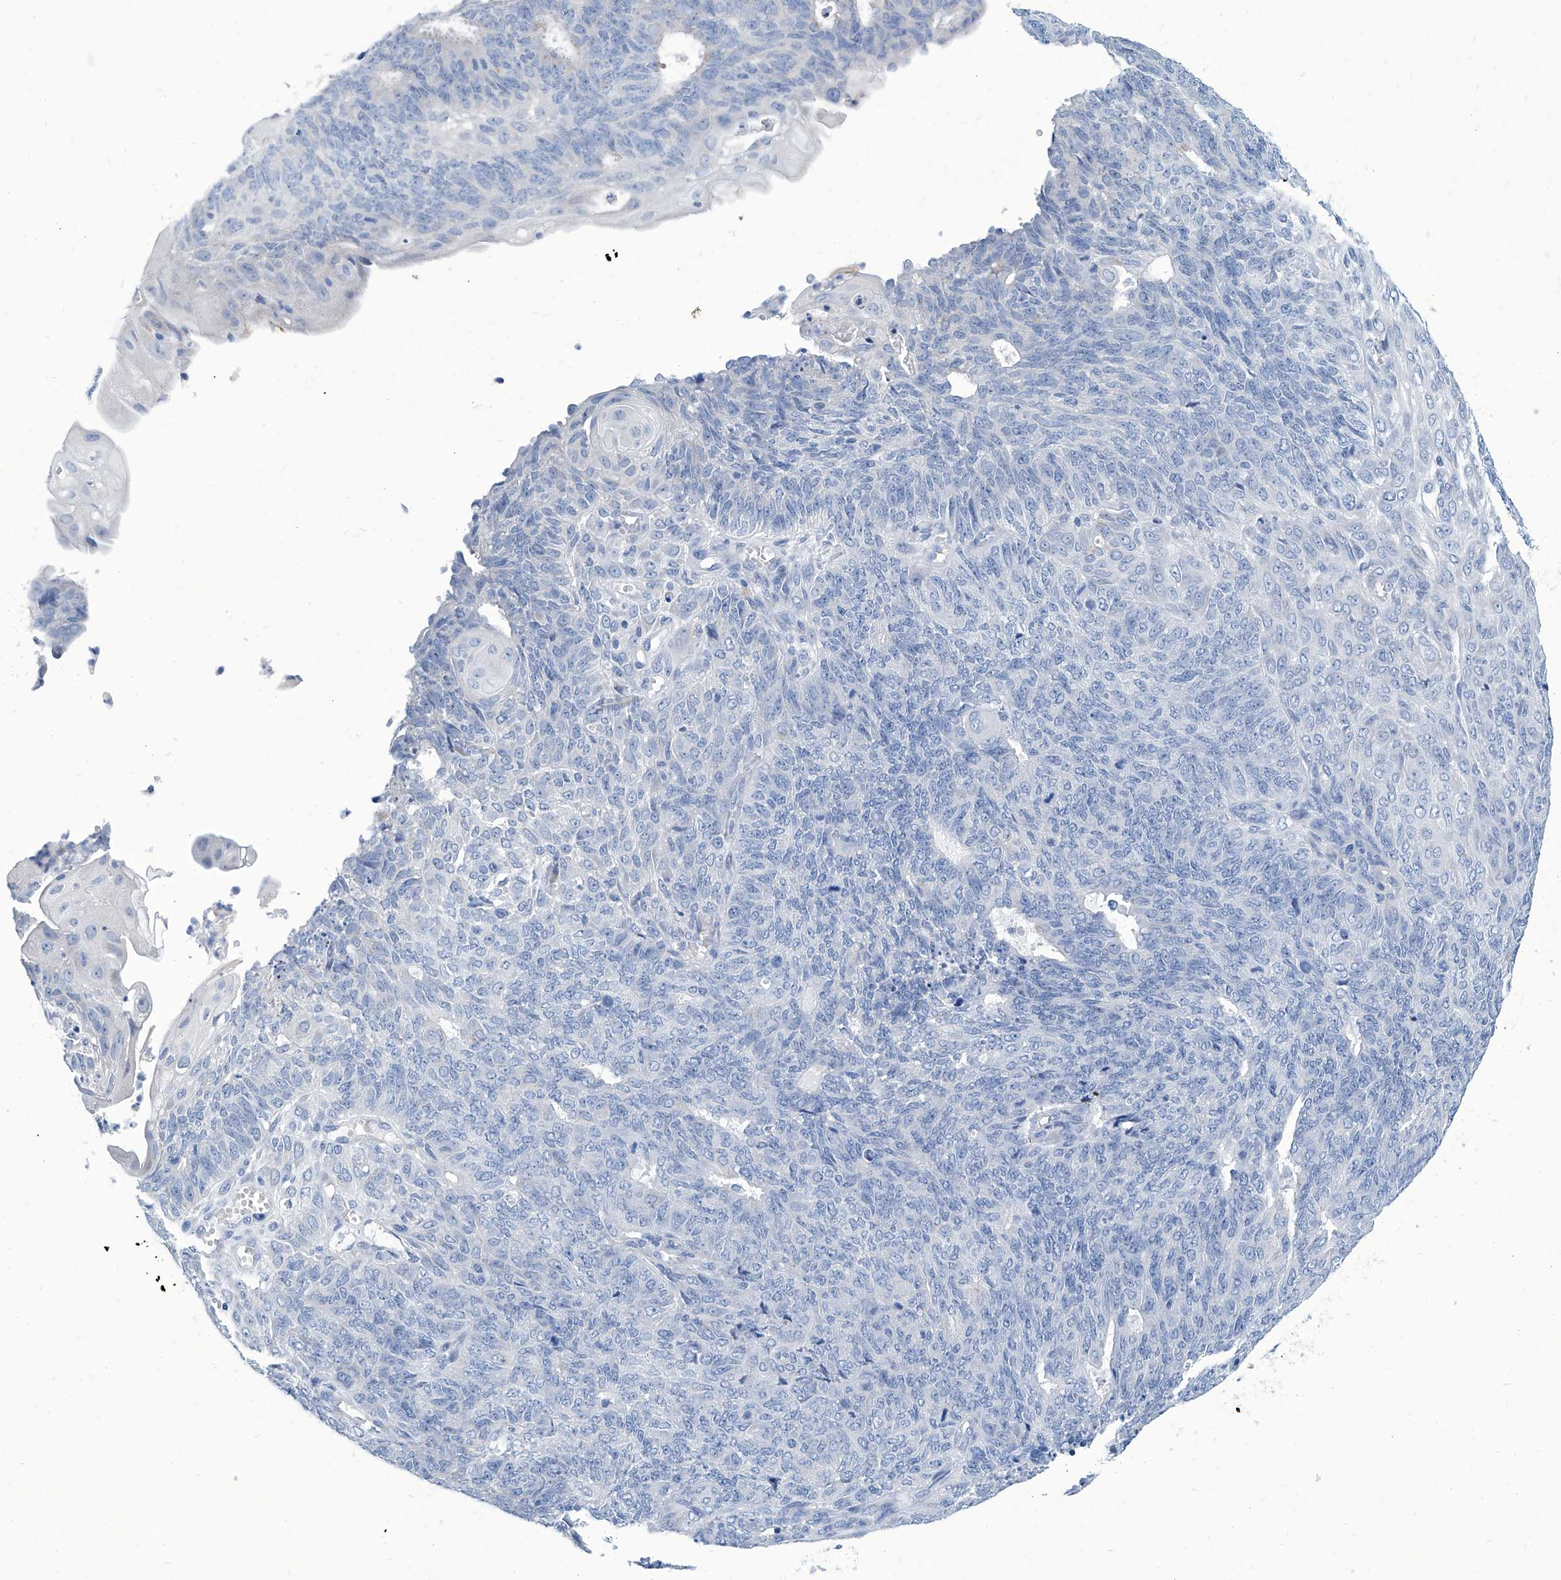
{"staining": {"intensity": "negative", "quantity": "none", "location": "none"}, "tissue": "endometrial cancer", "cell_type": "Tumor cells", "image_type": "cancer", "snomed": [{"axis": "morphology", "description": "Adenocarcinoma, NOS"}, {"axis": "topography", "description": "Endometrium"}], "caption": "This is a histopathology image of IHC staining of endometrial cancer, which shows no expression in tumor cells.", "gene": "ZNF519", "patient": {"sex": "female", "age": 32}}